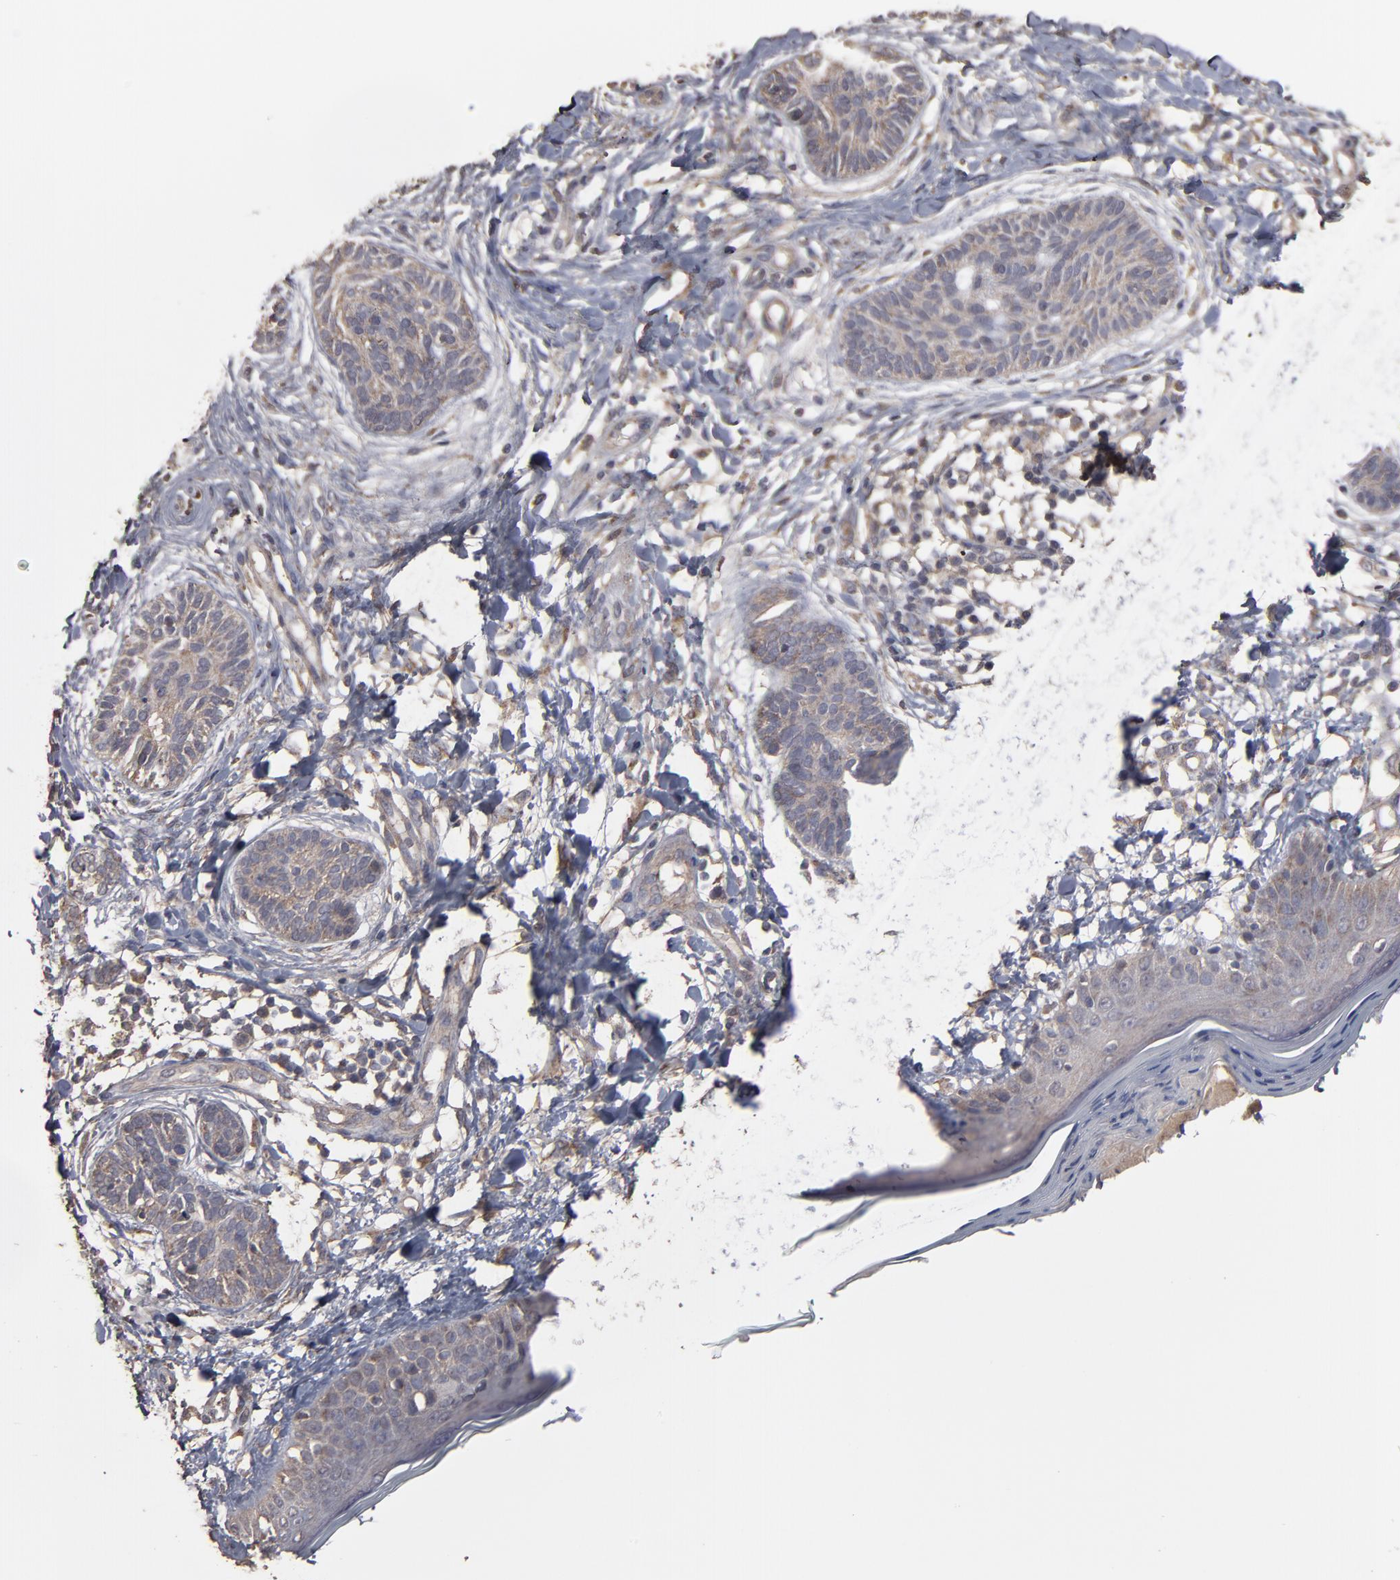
{"staining": {"intensity": "weak", "quantity": ">75%", "location": "cytoplasmic/membranous"}, "tissue": "skin cancer", "cell_type": "Tumor cells", "image_type": "cancer", "snomed": [{"axis": "morphology", "description": "Normal tissue, NOS"}, {"axis": "morphology", "description": "Basal cell carcinoma"}, {"axis": "topography", "description": "Skin"}], "caption": "Protein expression analysis of human skin cancer reveals weak cytoplasmic/membranous expression in approximately >75% of tumor cells.", "gene": "MMP2", "patient": {"sex": "male", "age": 63}}